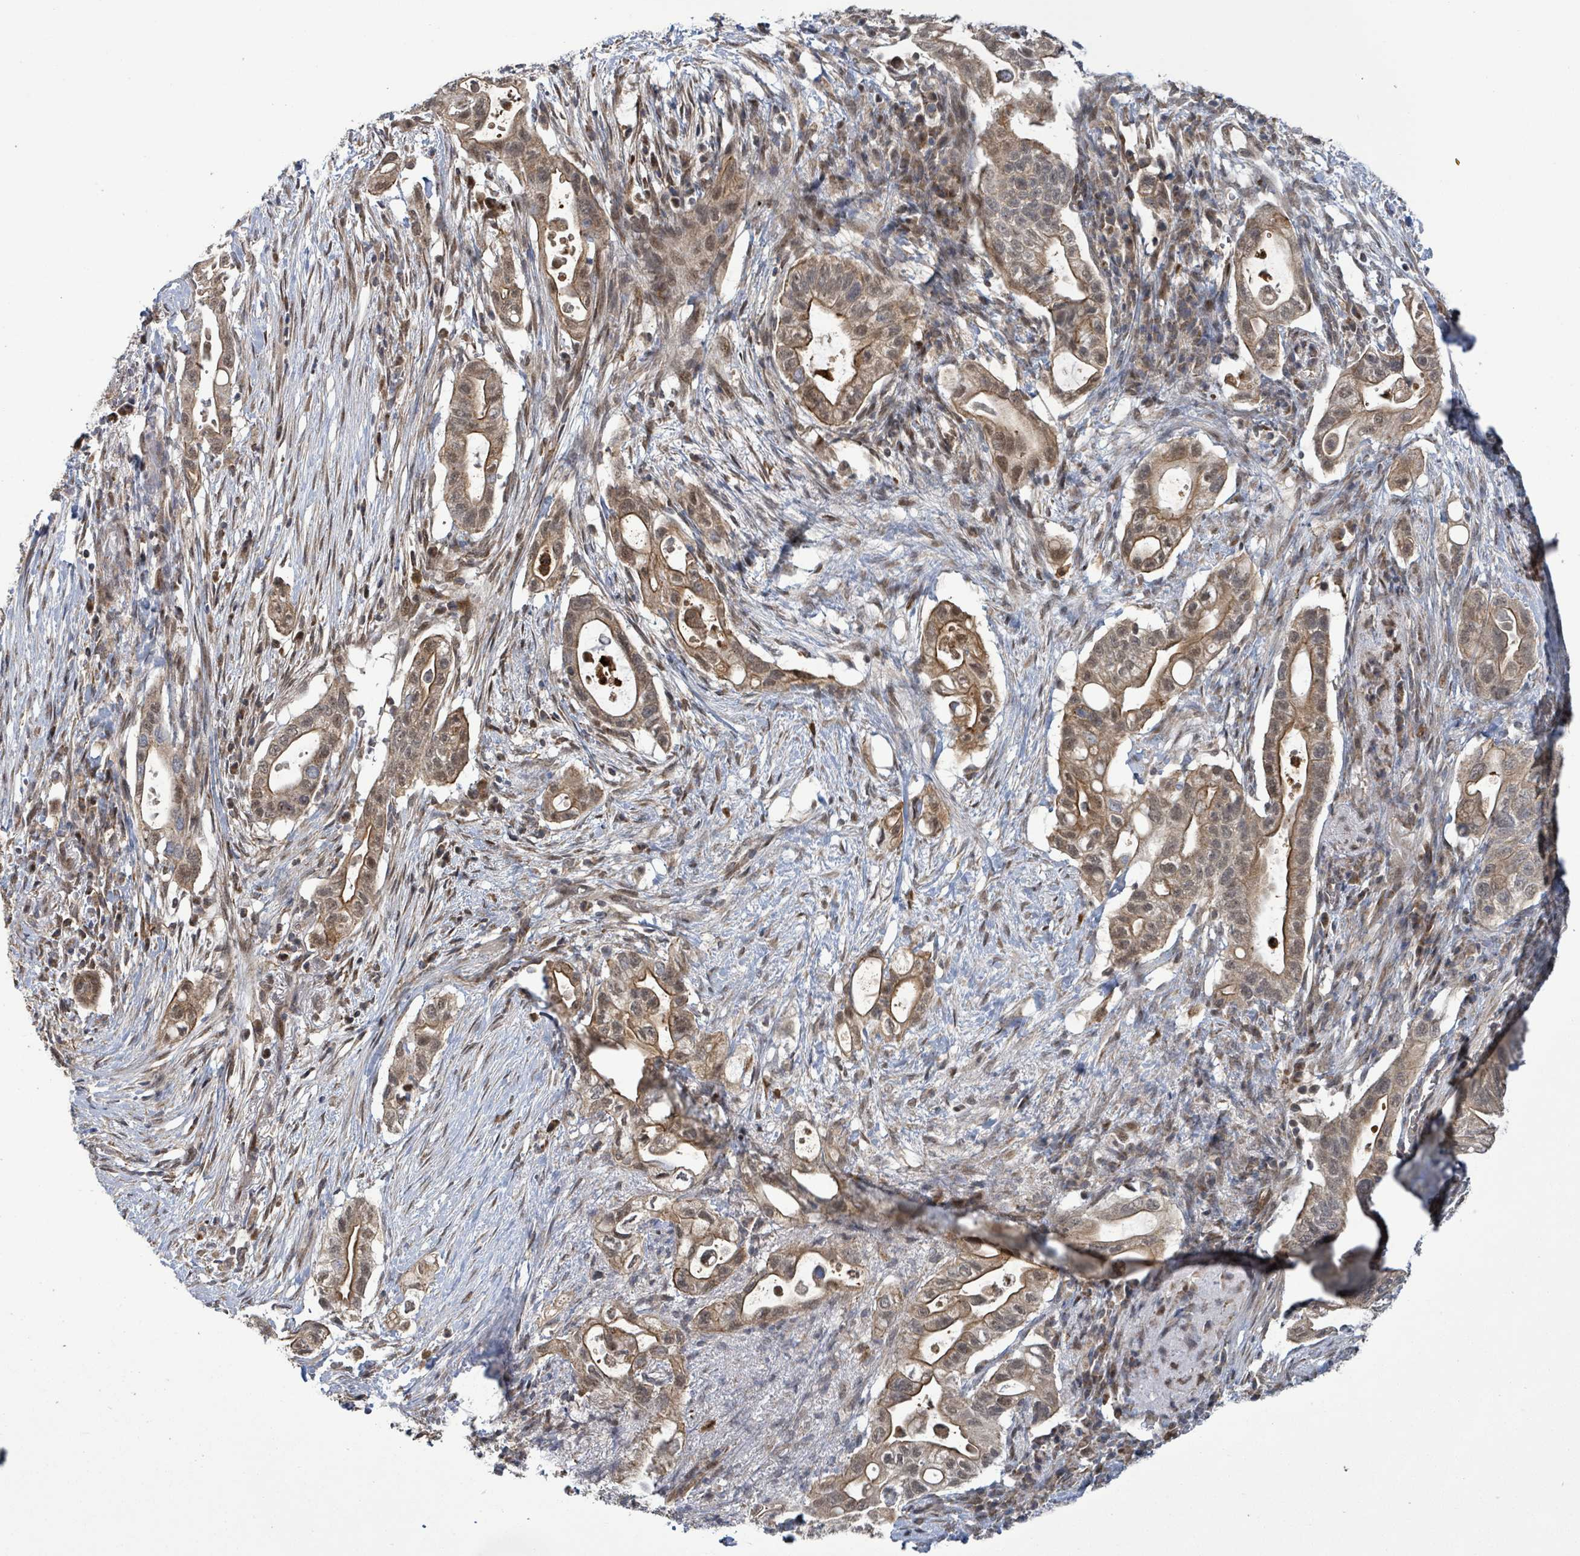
{"staining": {"intensity": "moderate", "quantity": ">75%", "location": "cytoplasmic/membranous,nuclear"}, "tissue": "pancreatic cancer", "cell_type": "Tumor cells", "image_type": "cancer", "snomed": [{"axis": "morphology", "description": "Adenocarcinoma, NOS"}, {"axis": "topography", "description": "Pancreas"}], "caption": "Immunohistochemistry micrograph of neoplastic tissue: adenocarcinoma (pancreatic) stained using immunohistochemistry (IHC) reveals medium levels of moderate protein expression localized specifically in the cytoplasmic/membranous and nuclear of tumor cells, appearing as a cytoplasmic/membranous and nuclear brown color.", "gene": "COQ6", "patient": {"sex": "female", "age": 72}}